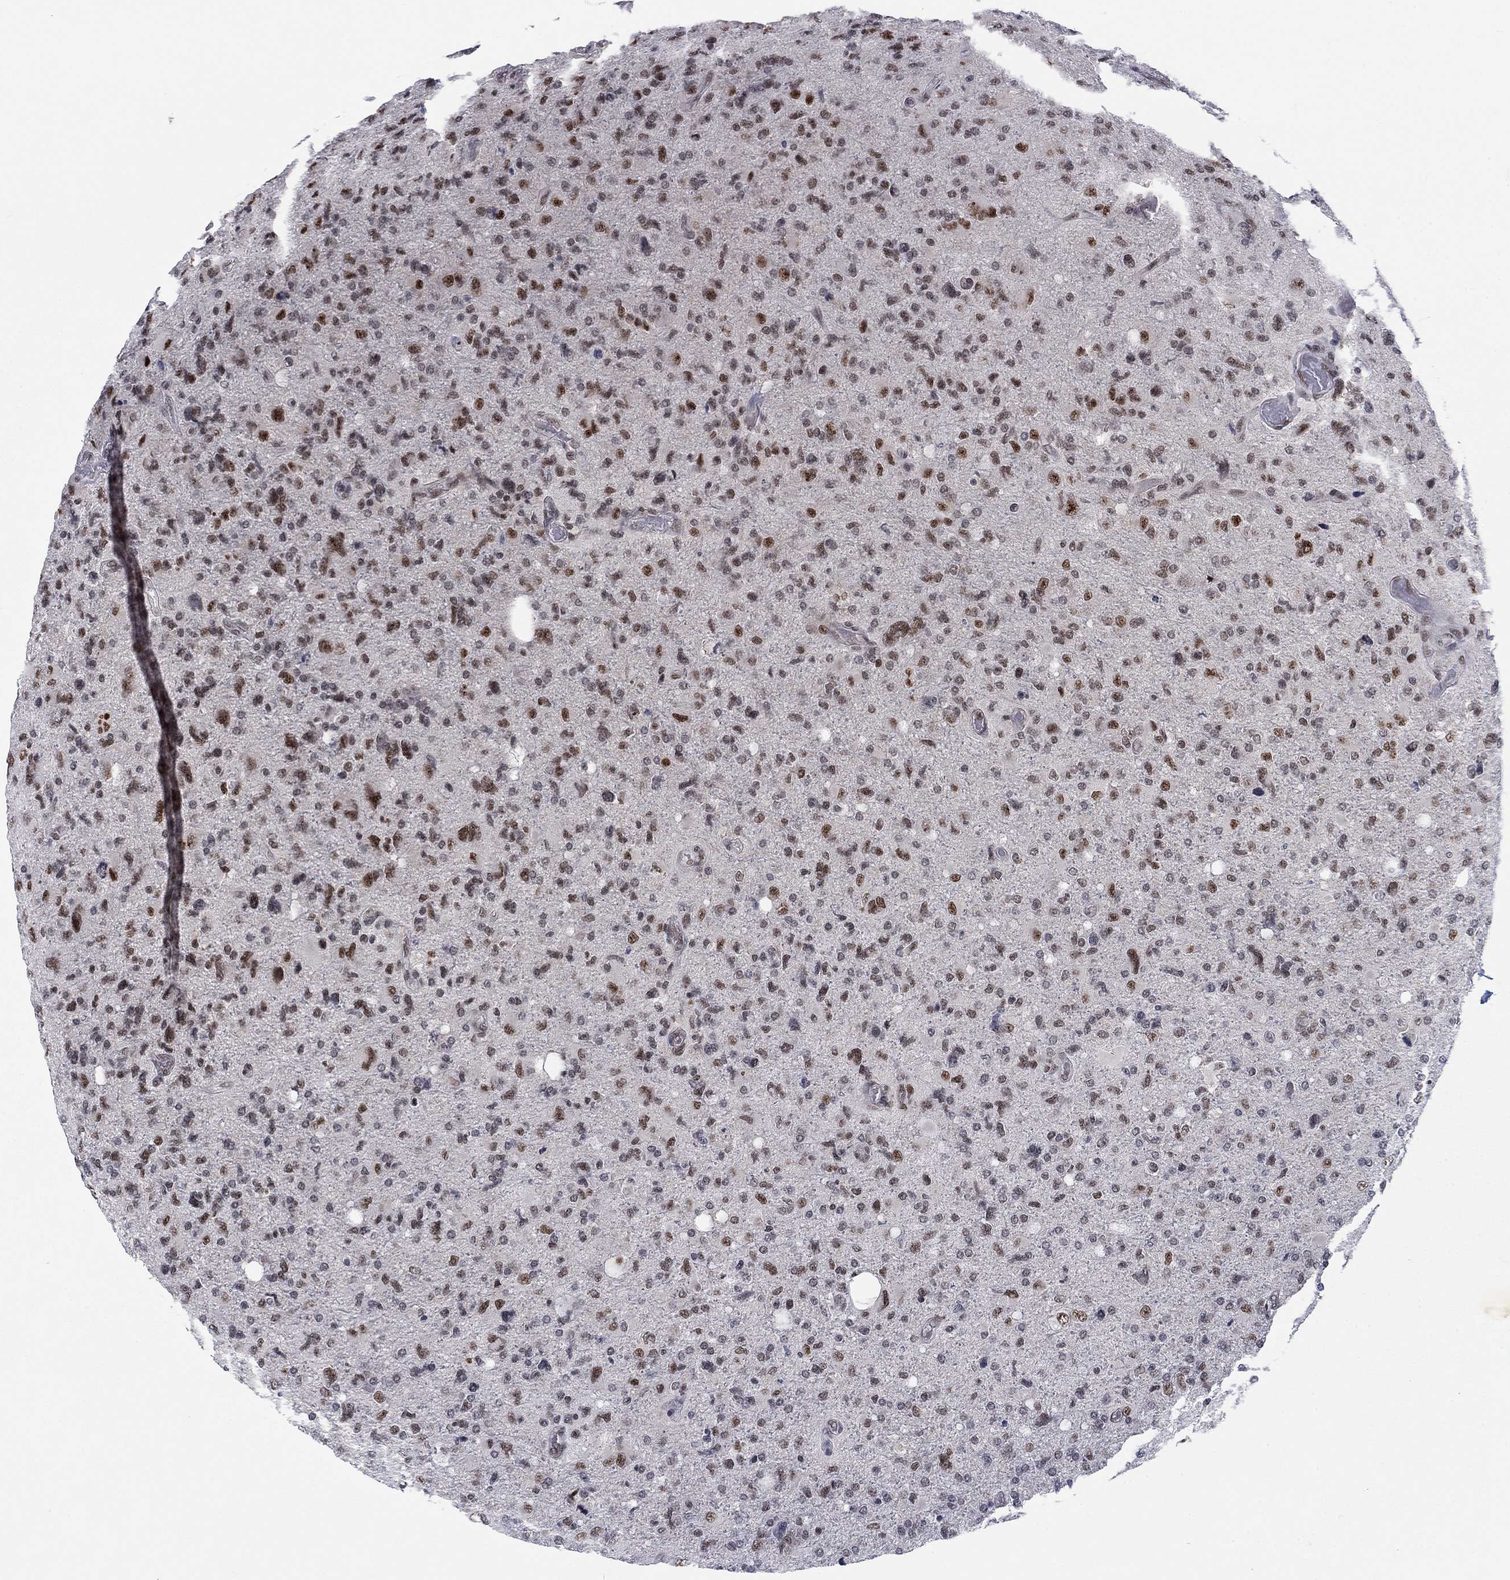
{"staining": {"intensity": "strong", "quantity": "25%-75%", "location": "nuclear"}, "tissue": "glioma", "cell_type": "Tumor cells", "image_type": "cancer", "snomed": [{"axis": "morphology", "description": "Glioma, malignant, High grade"}, {"axis": "topography", "description": "Cerebral cortex"}], "caption": "High-grade glioma (malignant) stained with immunohistochemistry exhibits strong nuclear positivity in about 25%-75% of tumor cells. The staining was performed using DAB (3,3'-diaminobenzidine), with brown indicating positive protein expression. Nuclei are stained blue with hematoxylin.", "gene": "FYTTD1", "patient": {"sex": "male", "age": 70}}